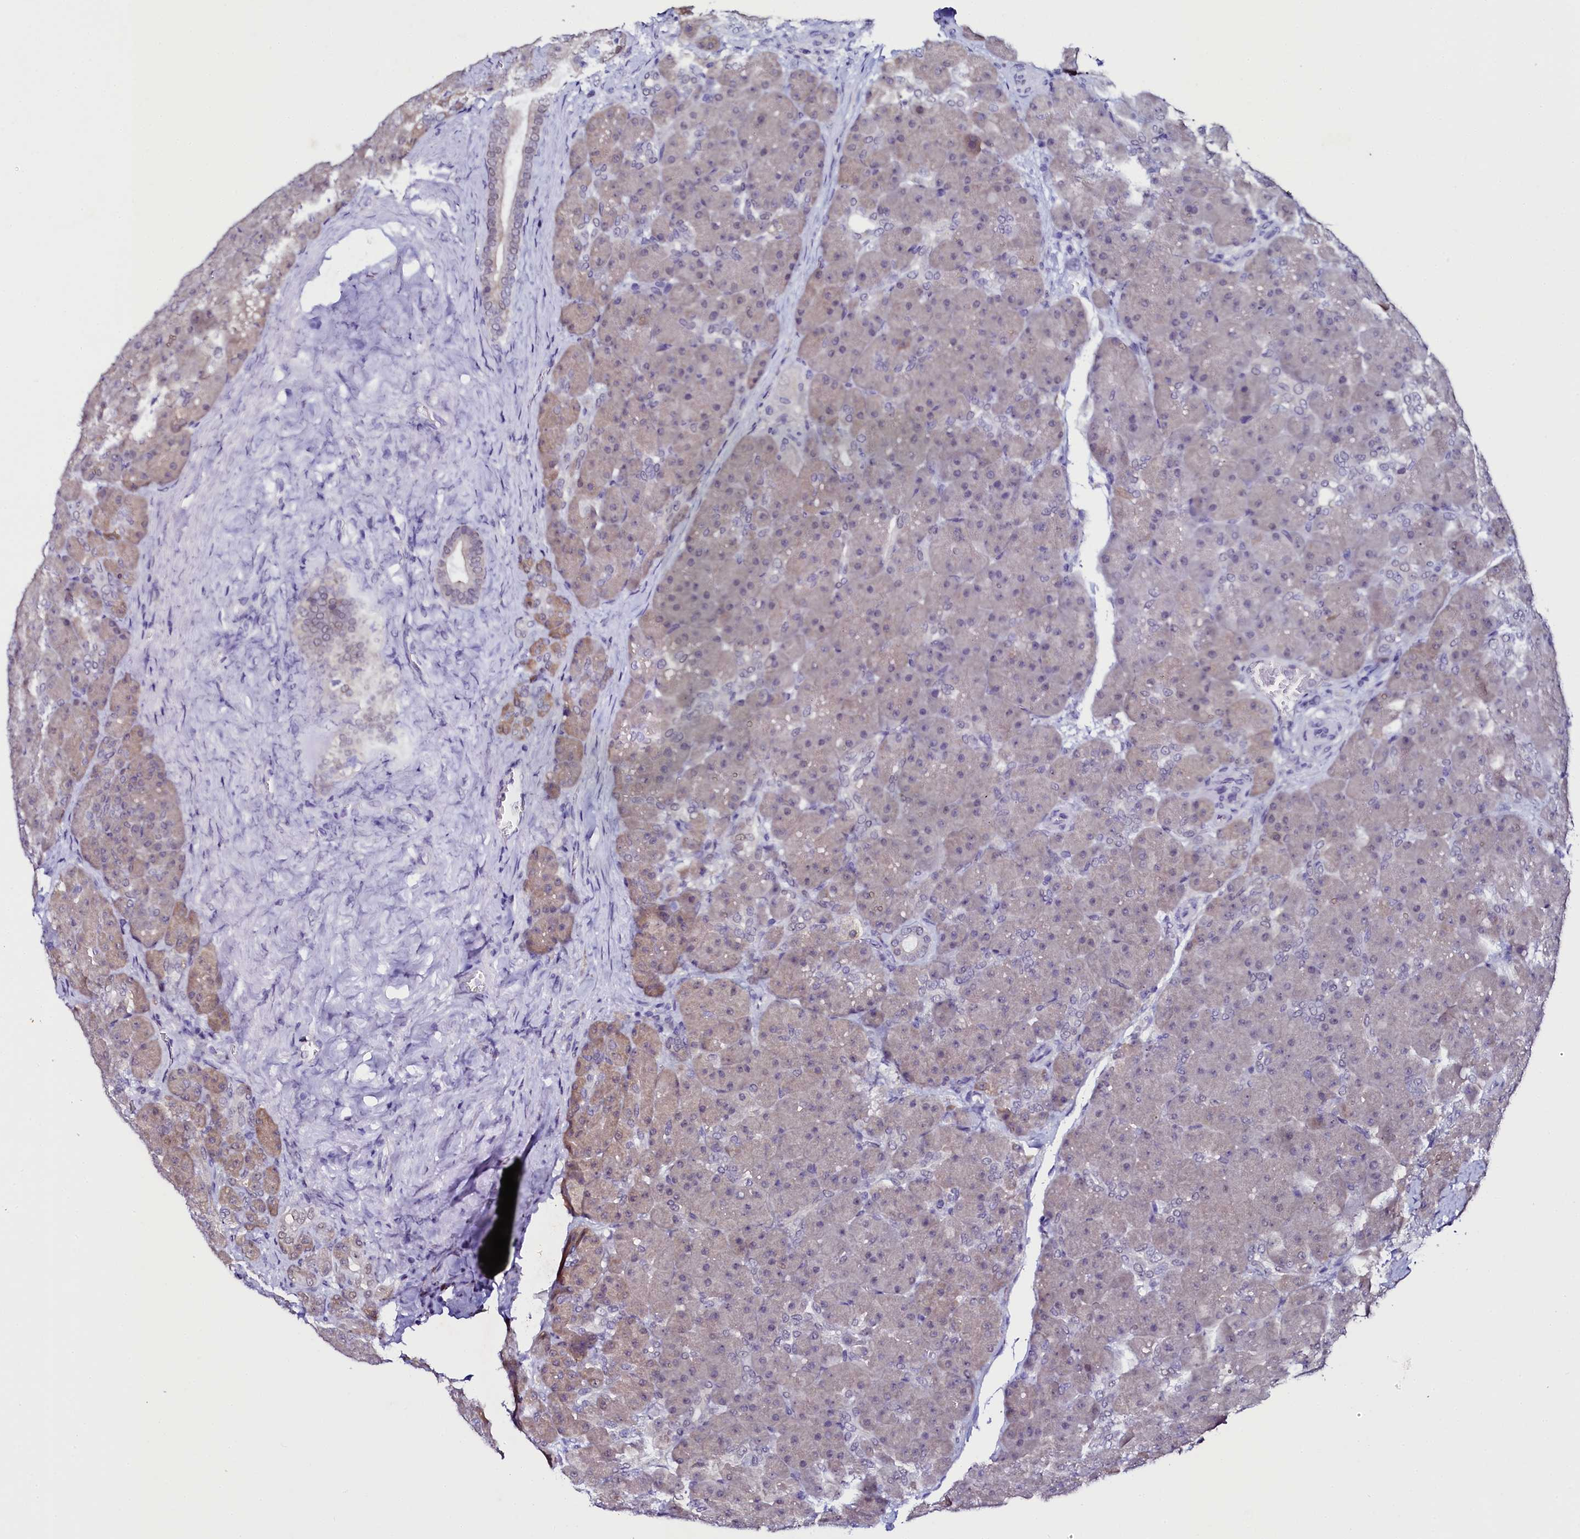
{"staining": {"intensity": "weak", "quantity": "25%-75%", "location": "cytoplasmic/membranous,nuclear"}, "tissue": "pancreas", "cell_type": "Exocrine glandular cells", "image_type": "normal", "snomed": [{"axis": "morphology", "description": "Normal tissue, NOS"}, {"axis": "topography", "description": "Pancreas"}], "caption": "Brown immunohistochemical staining in unremarkable pancreas demonstrates weak cytoplasmic/membranous,nuclear staining in about 25%-75% of exocrine glandular cells. (DAB = brown stain, brightfield microscopy at high magnification).", "gene": "SORD", "patient": {"sex": "male", "age": 66}}